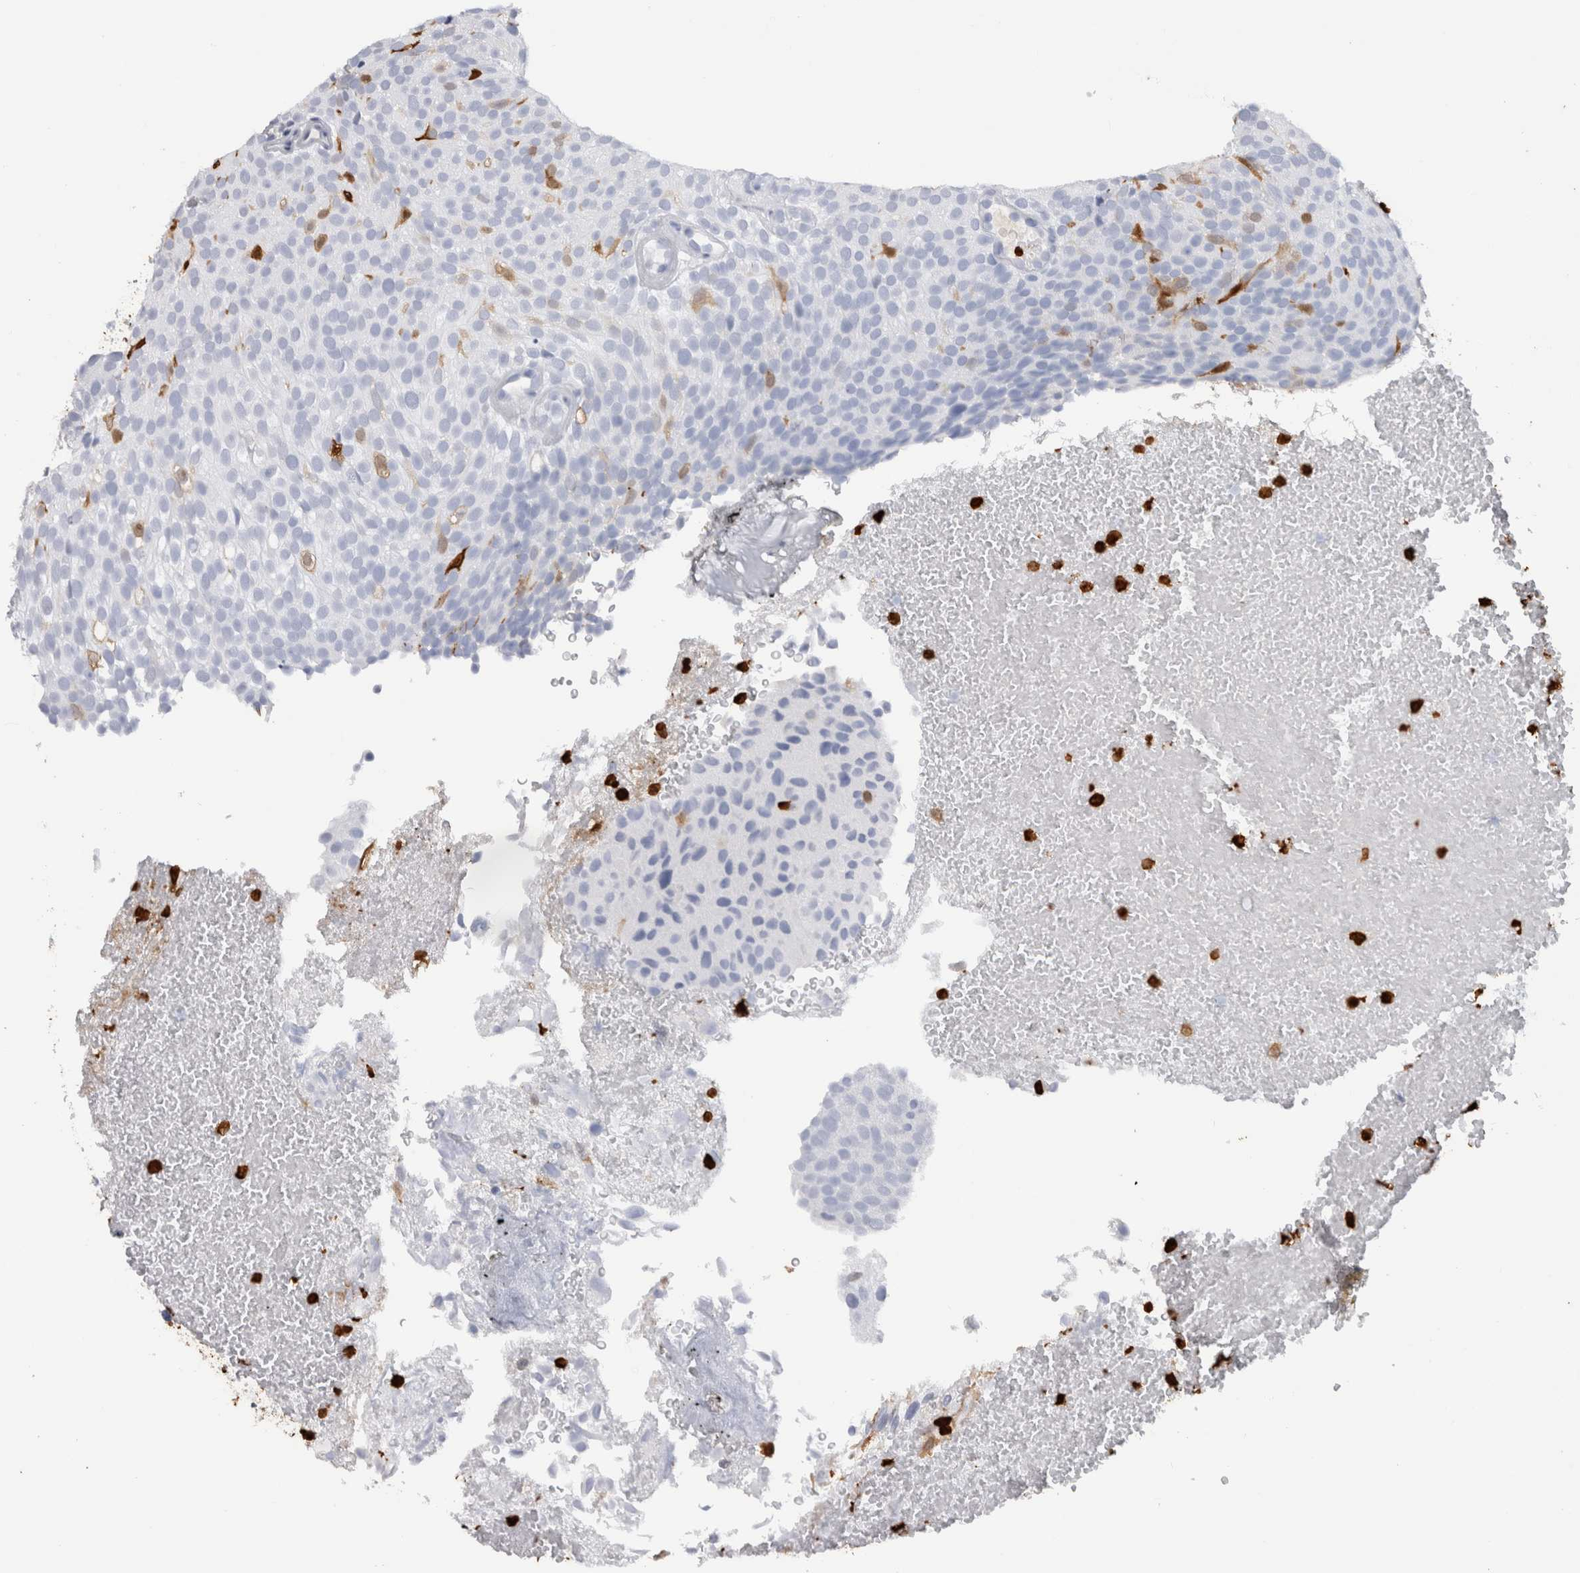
{"staining": {"intensity": "negative", "quantity": "none", "location": "none"}, "tissue": "urothelial cancer", "cell_type": "Tumor cells", "image_type": "cancer", "snomed": [{"axis": "morphology", "description": "Urothelial carcinoma, Low grade"}, {"axis": "topography", "description": "Urinary bladder"}], "caption": "Histopathology image shows no protein expression in tumor cells of low-grade urothelial carcinoma tissue. (Stains: DAB (3,3'-diaminobenzidine) immunohistochemistry (IHC) with hematoxylin counter stain, Microscopy: brightfield microscopy at high magnification).", "gene": "S100A8", "patient": {"sex": "male", "age": 78}}